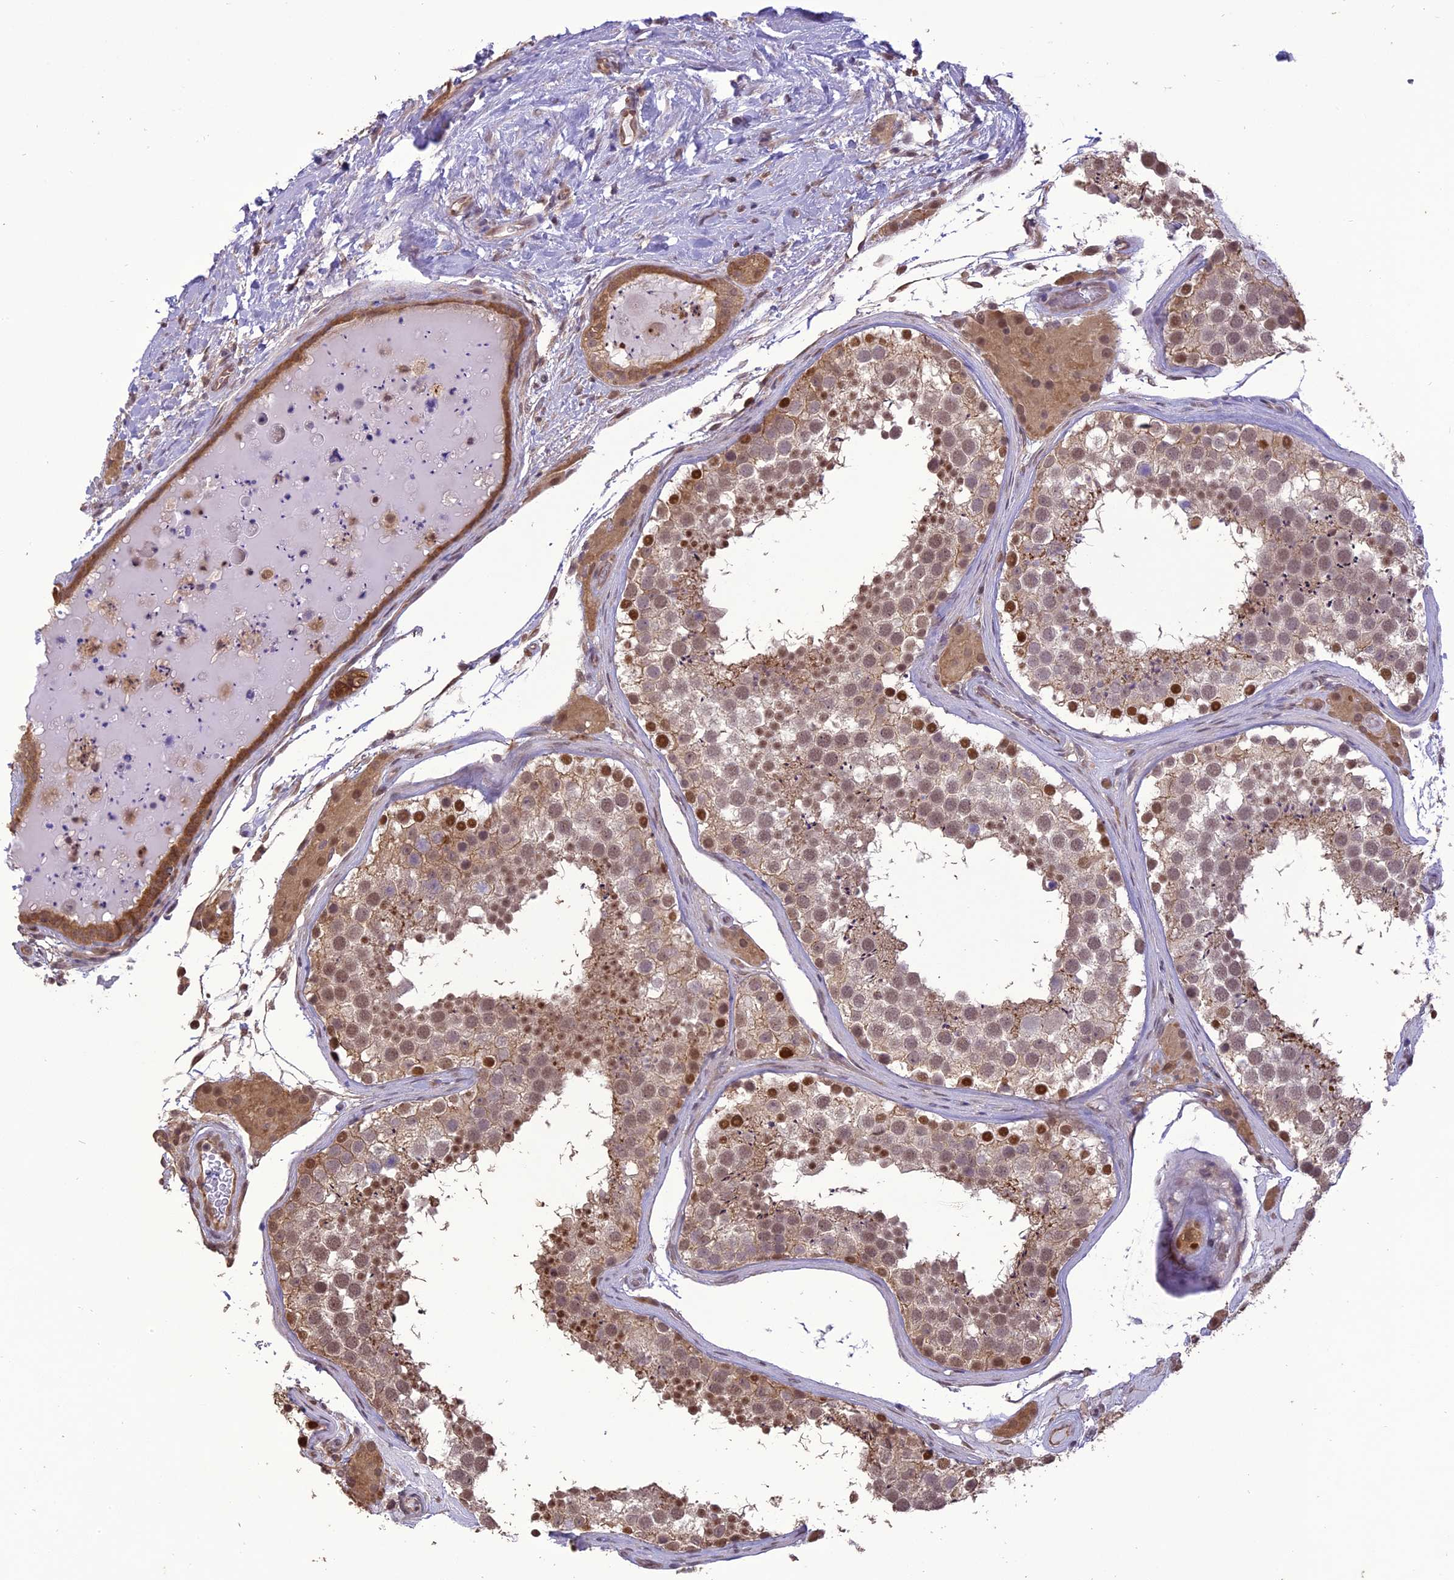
{"staining": {"intensity": "moderate", "quantity": ">75%", "location": "cytoplasmic/membranous,nuclear"}, "tissue": "testis", "cell_type": "Cells in seminiferous ducts", "image_type": "normal", "snomed": [{"axis": "morphology", "description": "Normal tissue, NOS"}, {"axis": "topography", "description": "Testis"}], "caption": "Protein analysis of unremarkable testis reveals moderate cytoplasmic/membranous,nuclear staining in about >75% of cells in seminiferous ducts.", "gene": "TIGD7", "patient": {"sex": "male", "age": 46}}